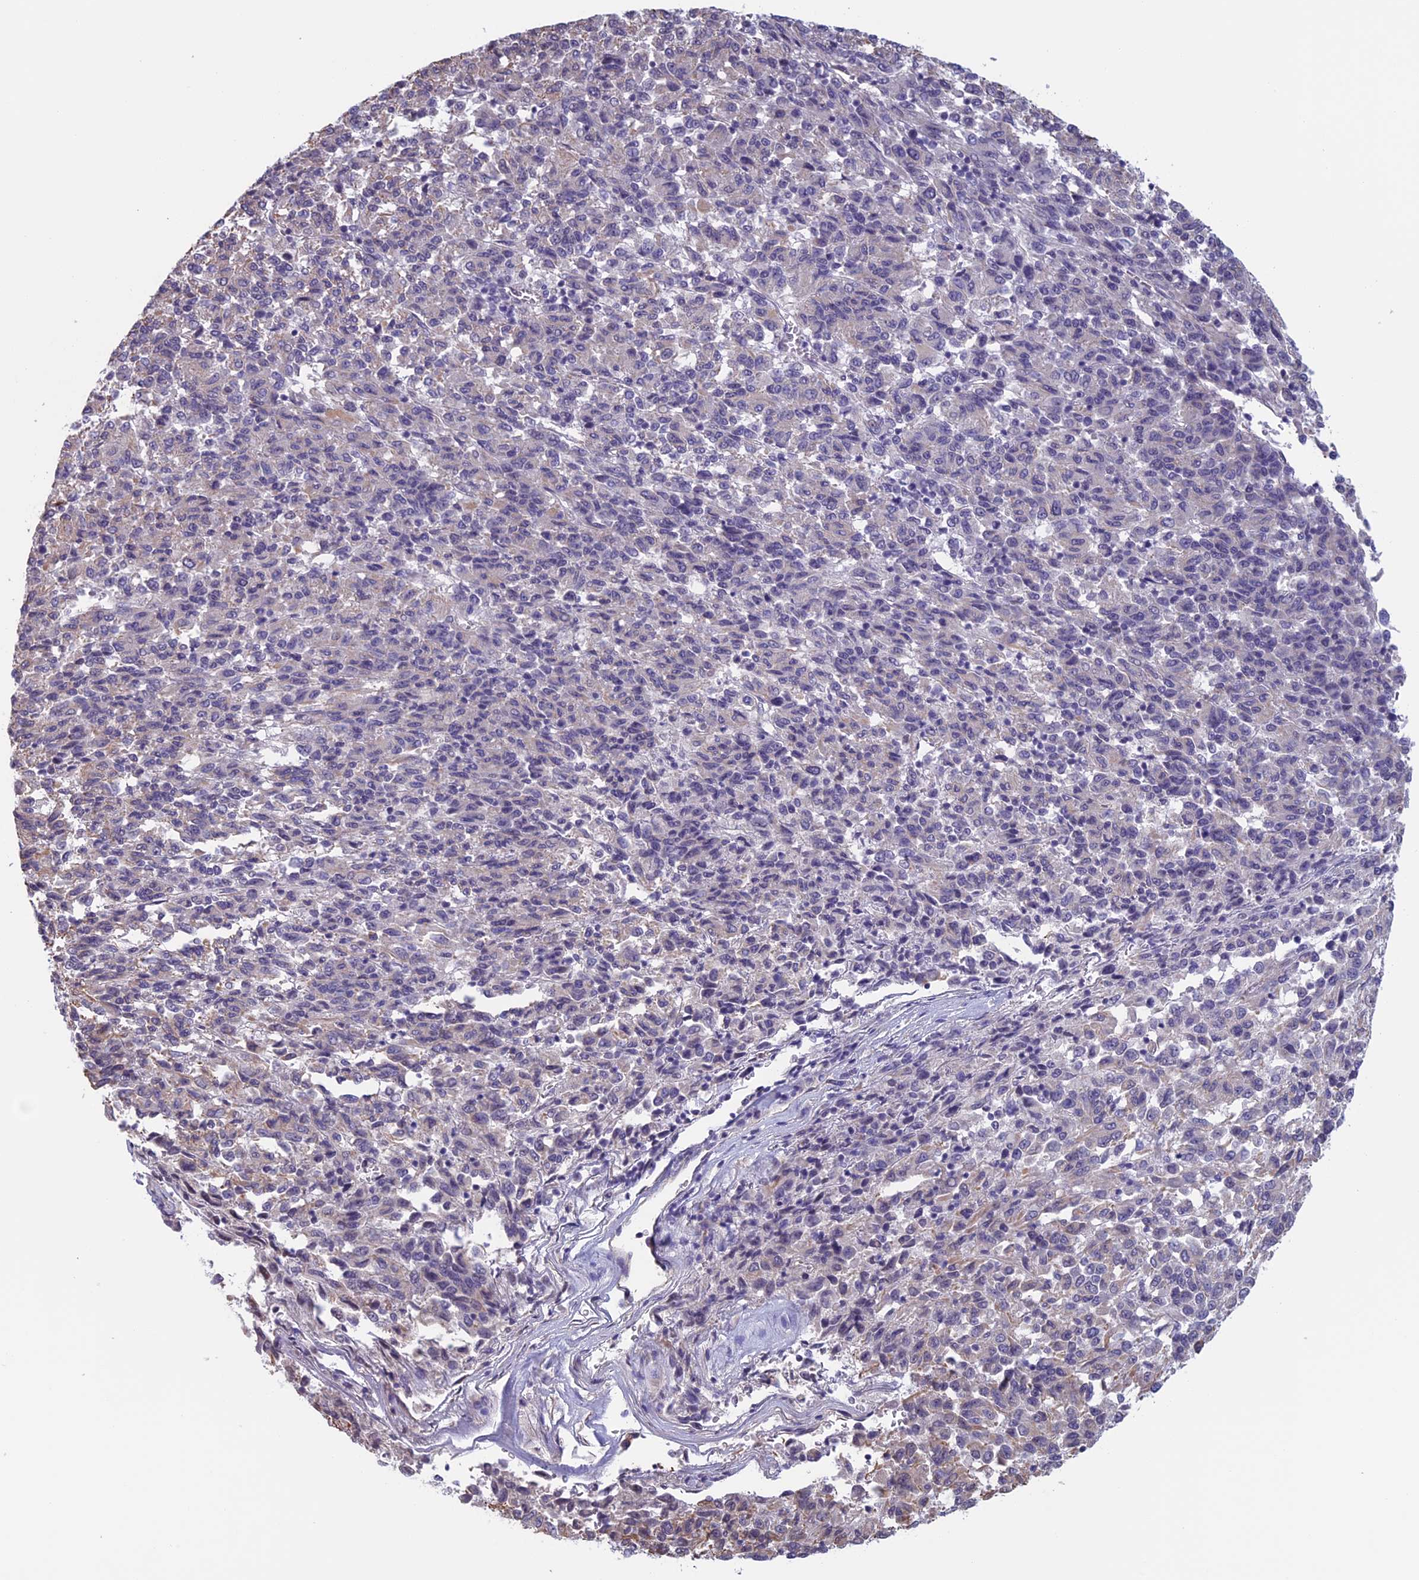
{"staining": {"intensity": "negative", "quantity": "none", "location": "none"}, "tissue": "melanoma", "cell_type": "Tumor cells", "image_type": "cancer", "snomed": [{"axis": "morphology", "description": "Malignant melanoma, Metastatic site"}, {"axis": "topography", "description": "Lung"}], "caption": "Immunohistochemical staining of malignant melanoma (metastatic site) displays no significant positivity in tumor cells.", "gene": "SLC1A6", "patient": {"sex": "male", "age": 64}}